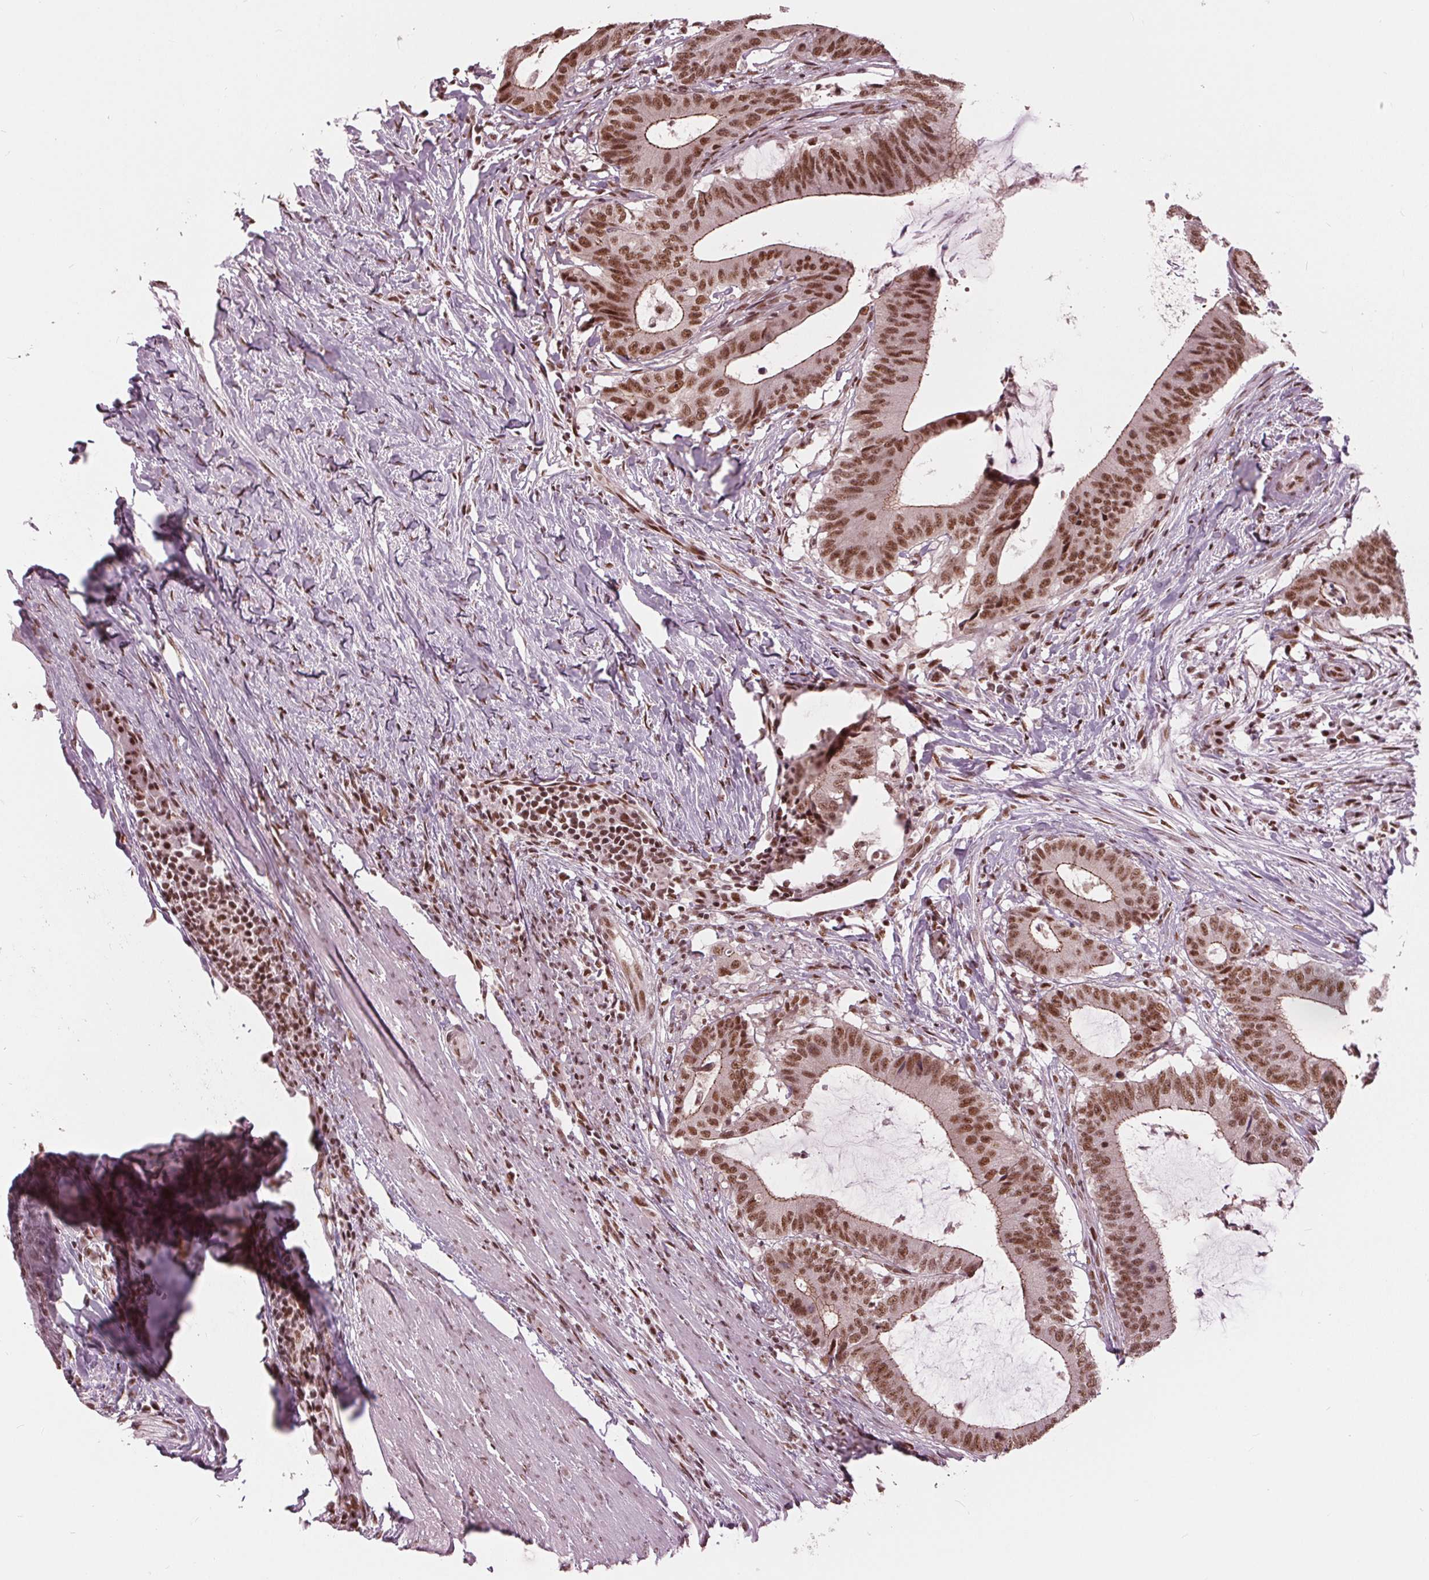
{"staining": {"intensity": "moderate", "quantity": ">75%", "location": "cytoplasmic/membranous,nuclear"}, "tissue": "colorectal cancer", "cell_type": "Tumor cells", "image_type": "cancer", "snomed": [{"axis": "morphology", "description": "Adenocarcinoma, NOS"}, {"axis": "topography", "description": "Colon"}], "caption": "Protein positivity by IHC reveals moderate cytoplasmic/membranous and nuclear positivity in approximately >75% of tumor cells in colorectal adenocarcinoma.", "gene": "LSM2", "patient": {"sex": "female", "age": 43}}